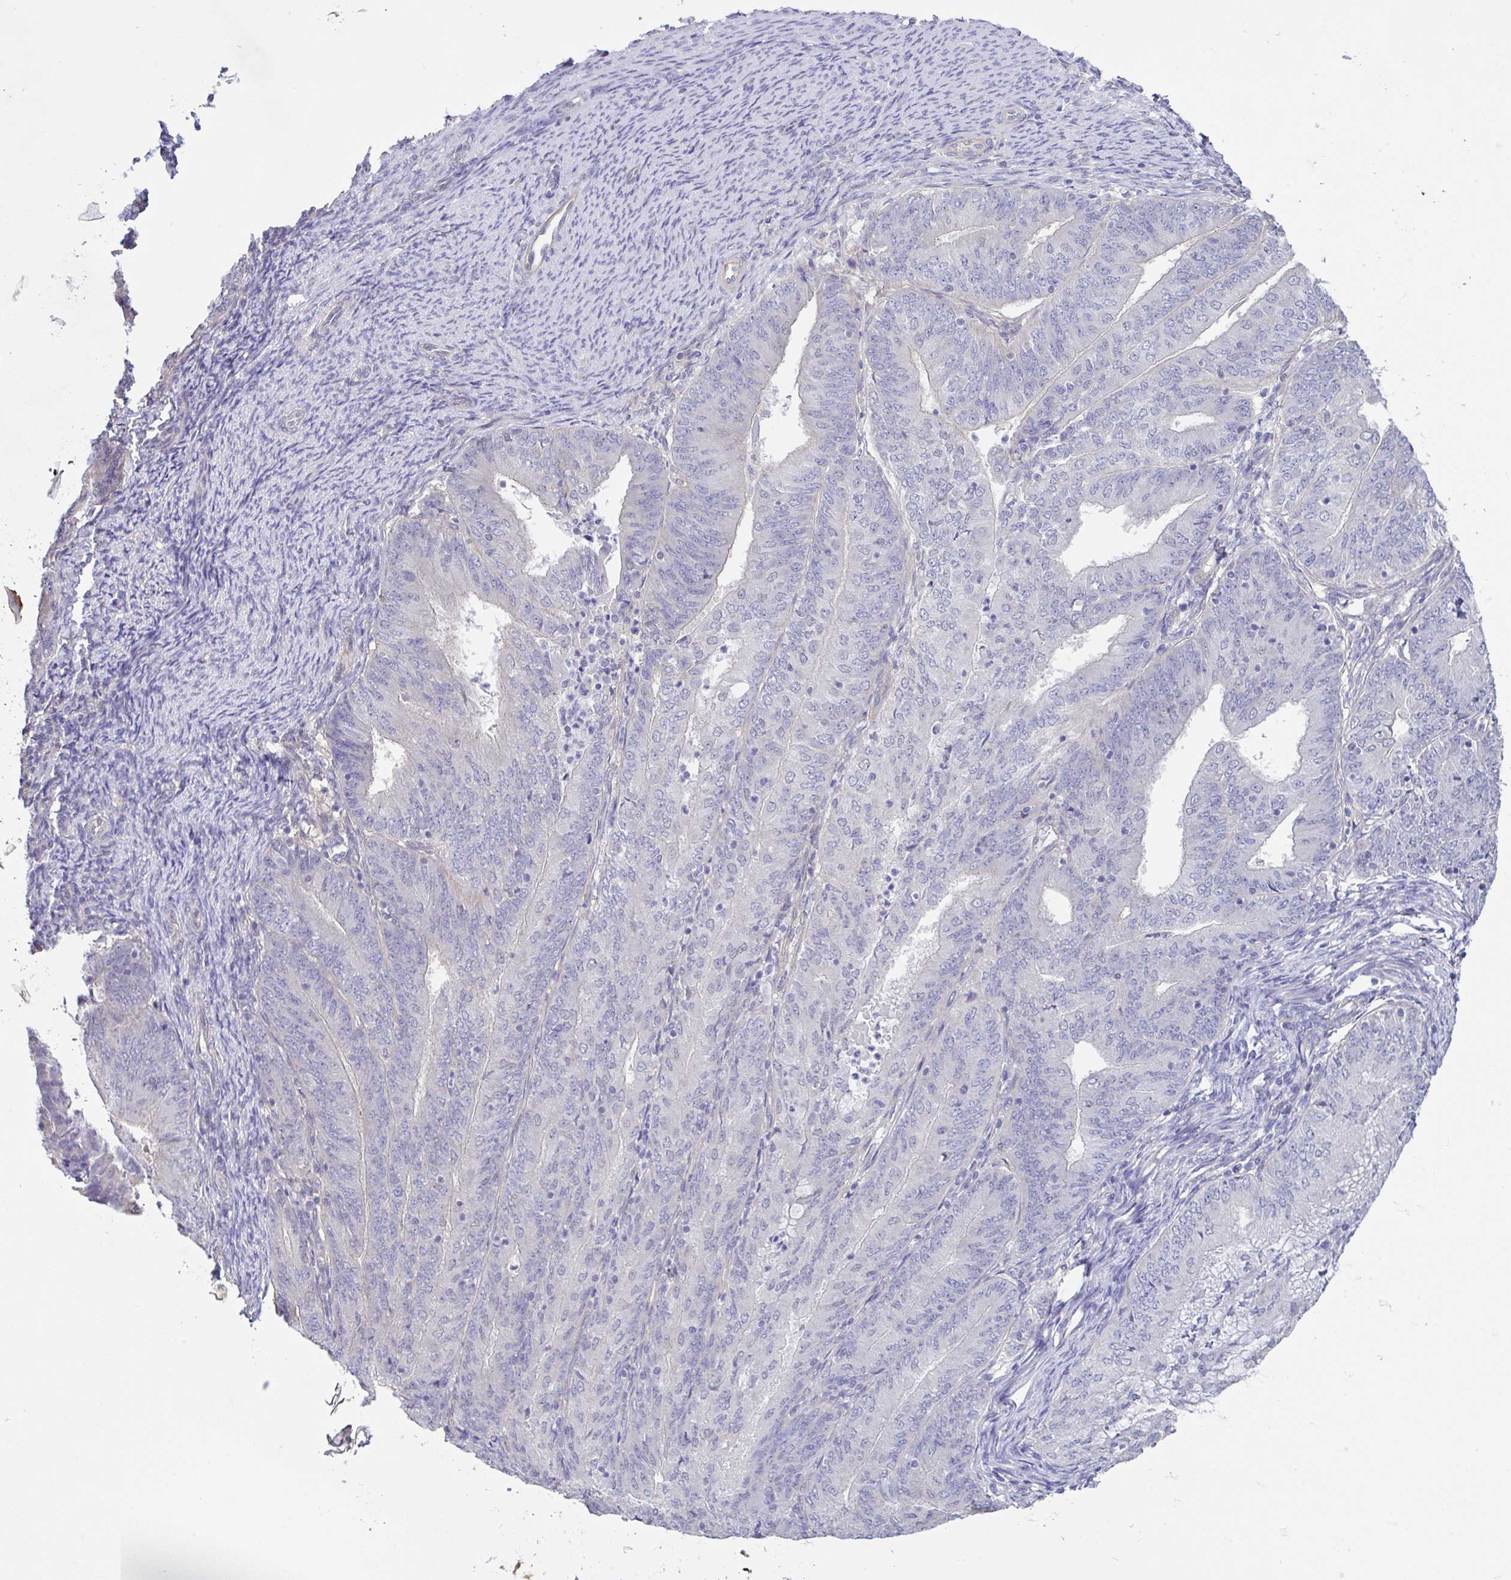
{"staining": {"intensity": "negative", "quantity": "none", "location": "none"}, "tissue": "endometrial cancer", "cell_type": "Tumor cells", "image_type": "cancer", "snomed": [{"axis": "morphology", "description": "Adenocarcinoma, NOS"}, {"axis": "topography", "description": "Endometrium"}], "caption": "This is a histopathology image of immunohistochemistry (IHC) staining of endometrial cancer (adenocarcinoma), which shows no staining in tumor cells.", "gene": "PLCD4", "patient": {"sex": "female", "age": 57}}